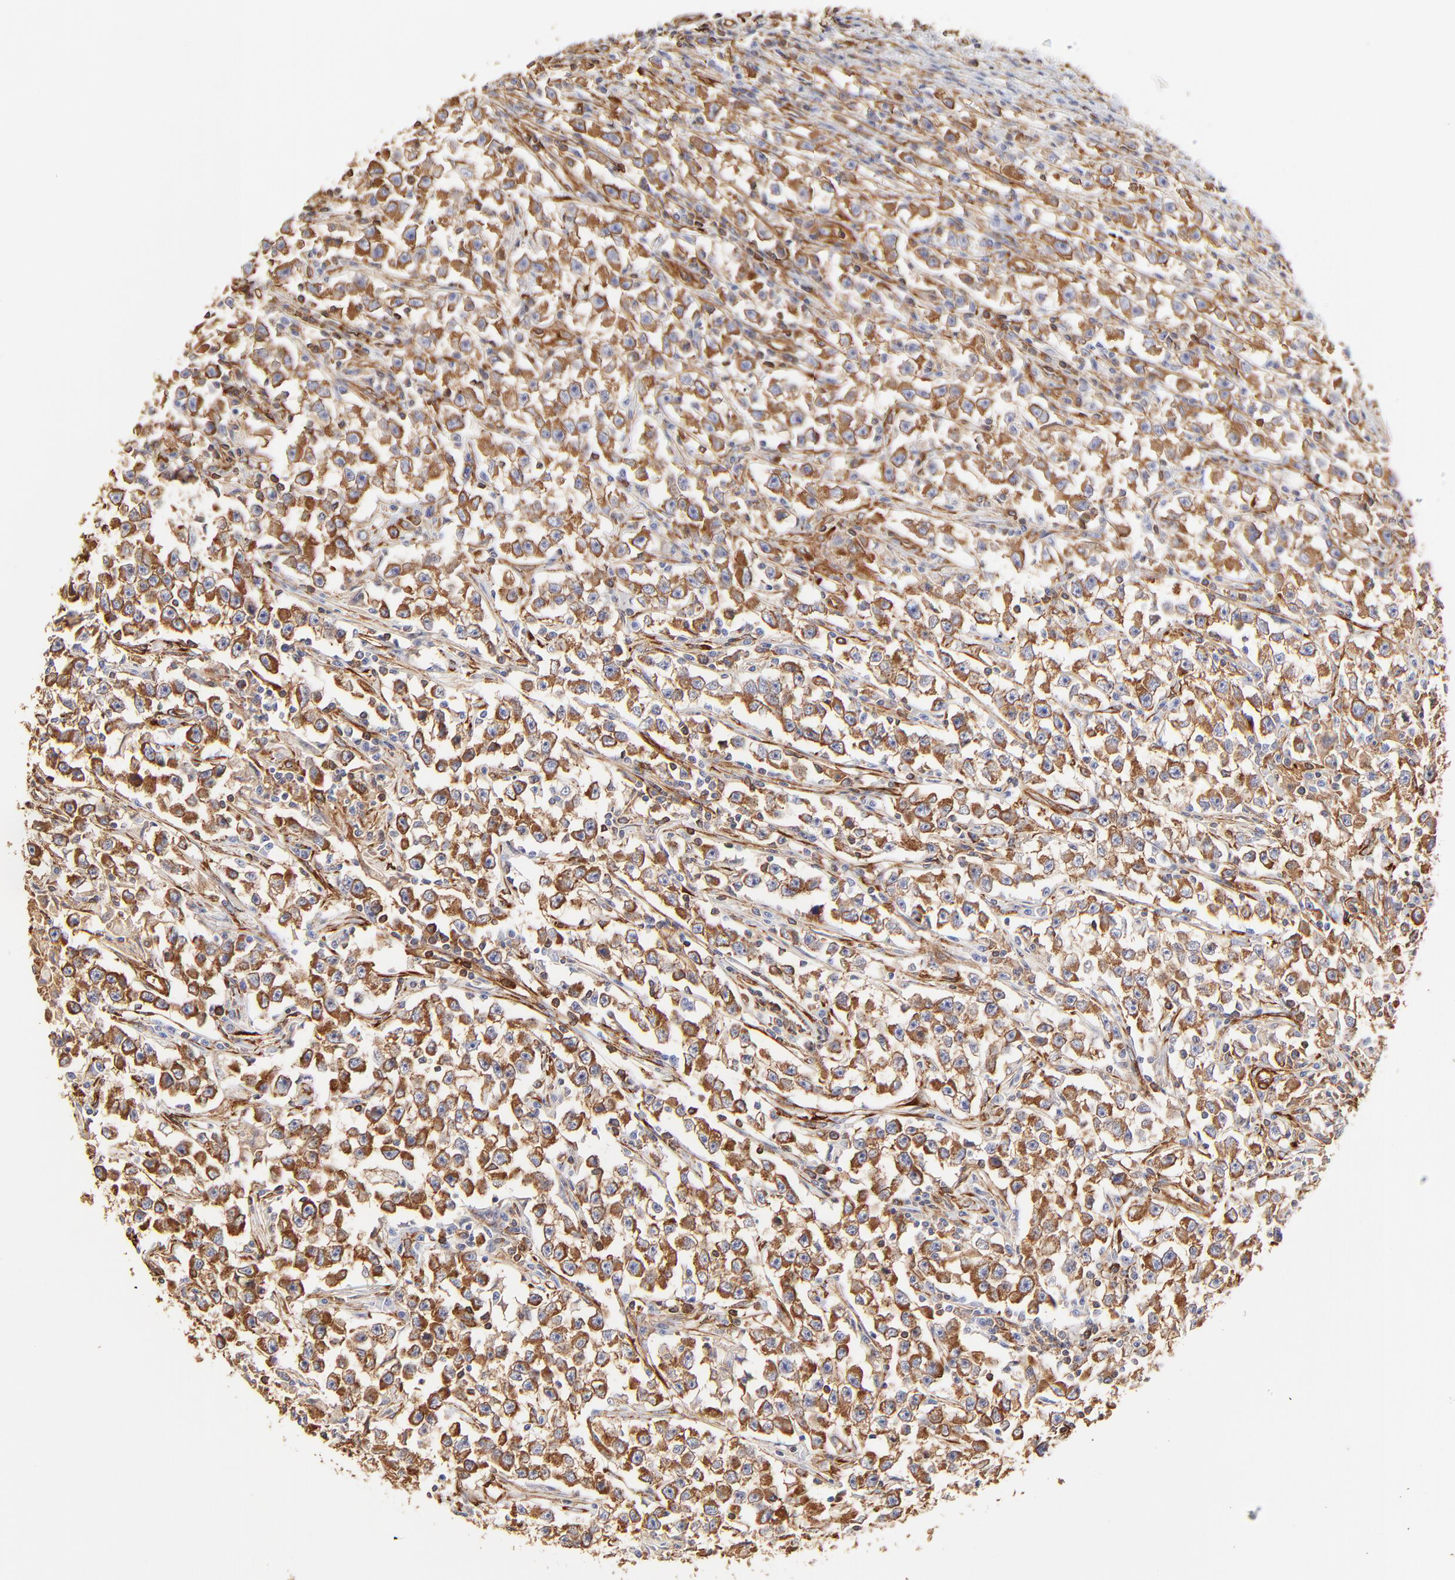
{"staining": {"intensity": "strong", "quantity": ">75%", "location": "cytoplasmic/membranous"}, "tissue": "testis cancer", "cell_type": "Tumor cells", "image_type": "cancer", "snomed": [{"axis": "morphology", "description": "Seminoma, NOS"}, {"axis": "topography", "description": "Testis"}], "caption": "Approximately >75% of tumor cells in human testis cancer (seminoma) exhibit strong cytoplasmic/membranous protein expression as visualized by brown immunohistochemical staining.", "gene": "FLNA", "patient": {"sex": "male", "age": 33}}